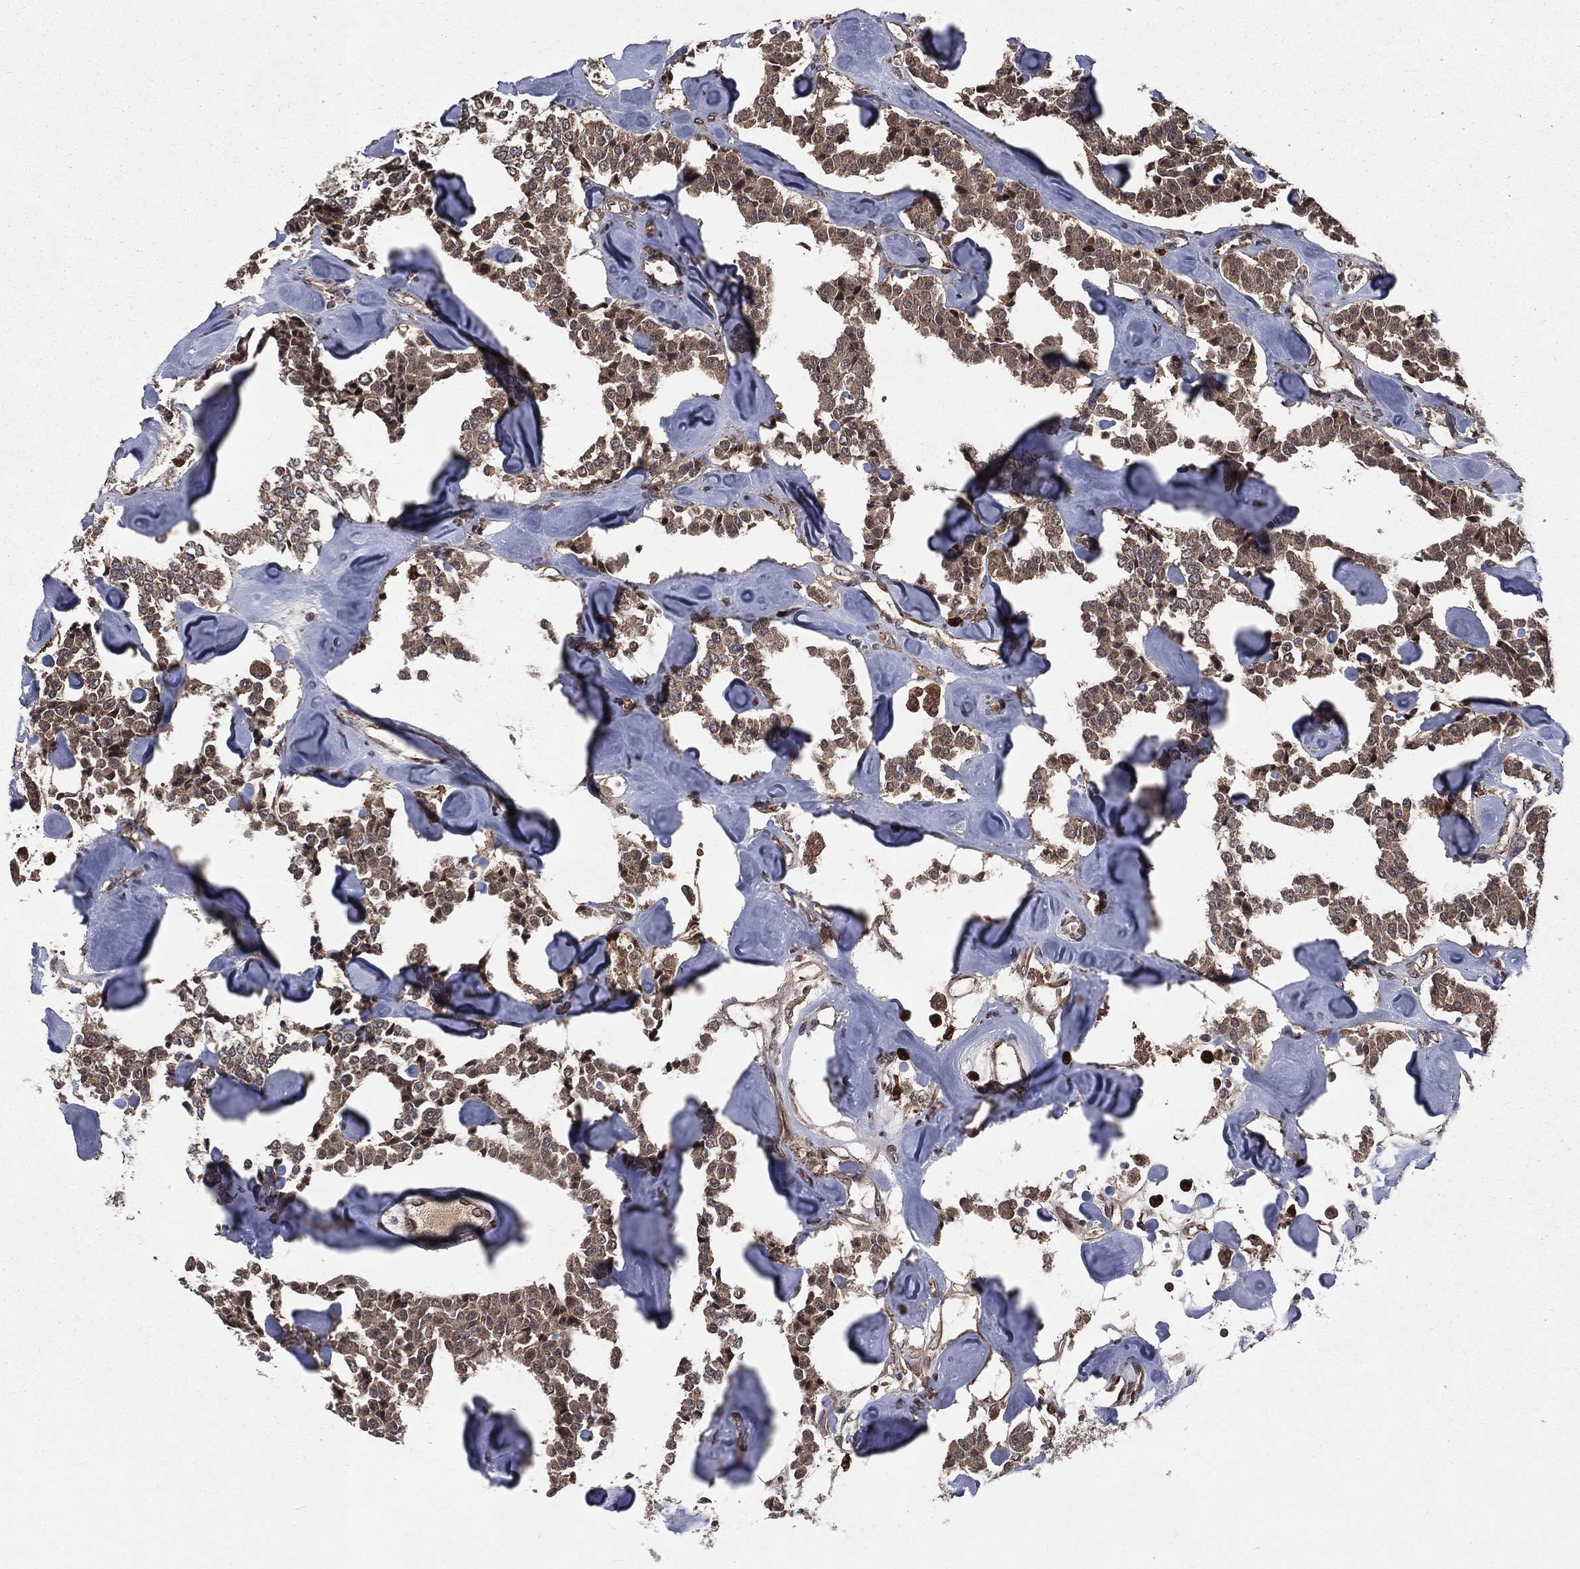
{"staining": {"intensity": "weak", "quantity": ">75%", "location": "cytoplasmic/membranous"}, "tissue": "carcinoid", "cell_type": "Tumor cells", "image_type": "cancer", "snomed": [{"axis": "morphology", "description": "Carcinoid, malignant, NOS"}, {"axis": "topography", "description": "Pancreas"}], "caption": "Protein staining demonstrates weak cytoplasmic/membranous positivity in approximately >75% of tumor cells in malignant carcinoid.", "gene": "LENG8", "patient": {"sex": "male", "age": 41}}